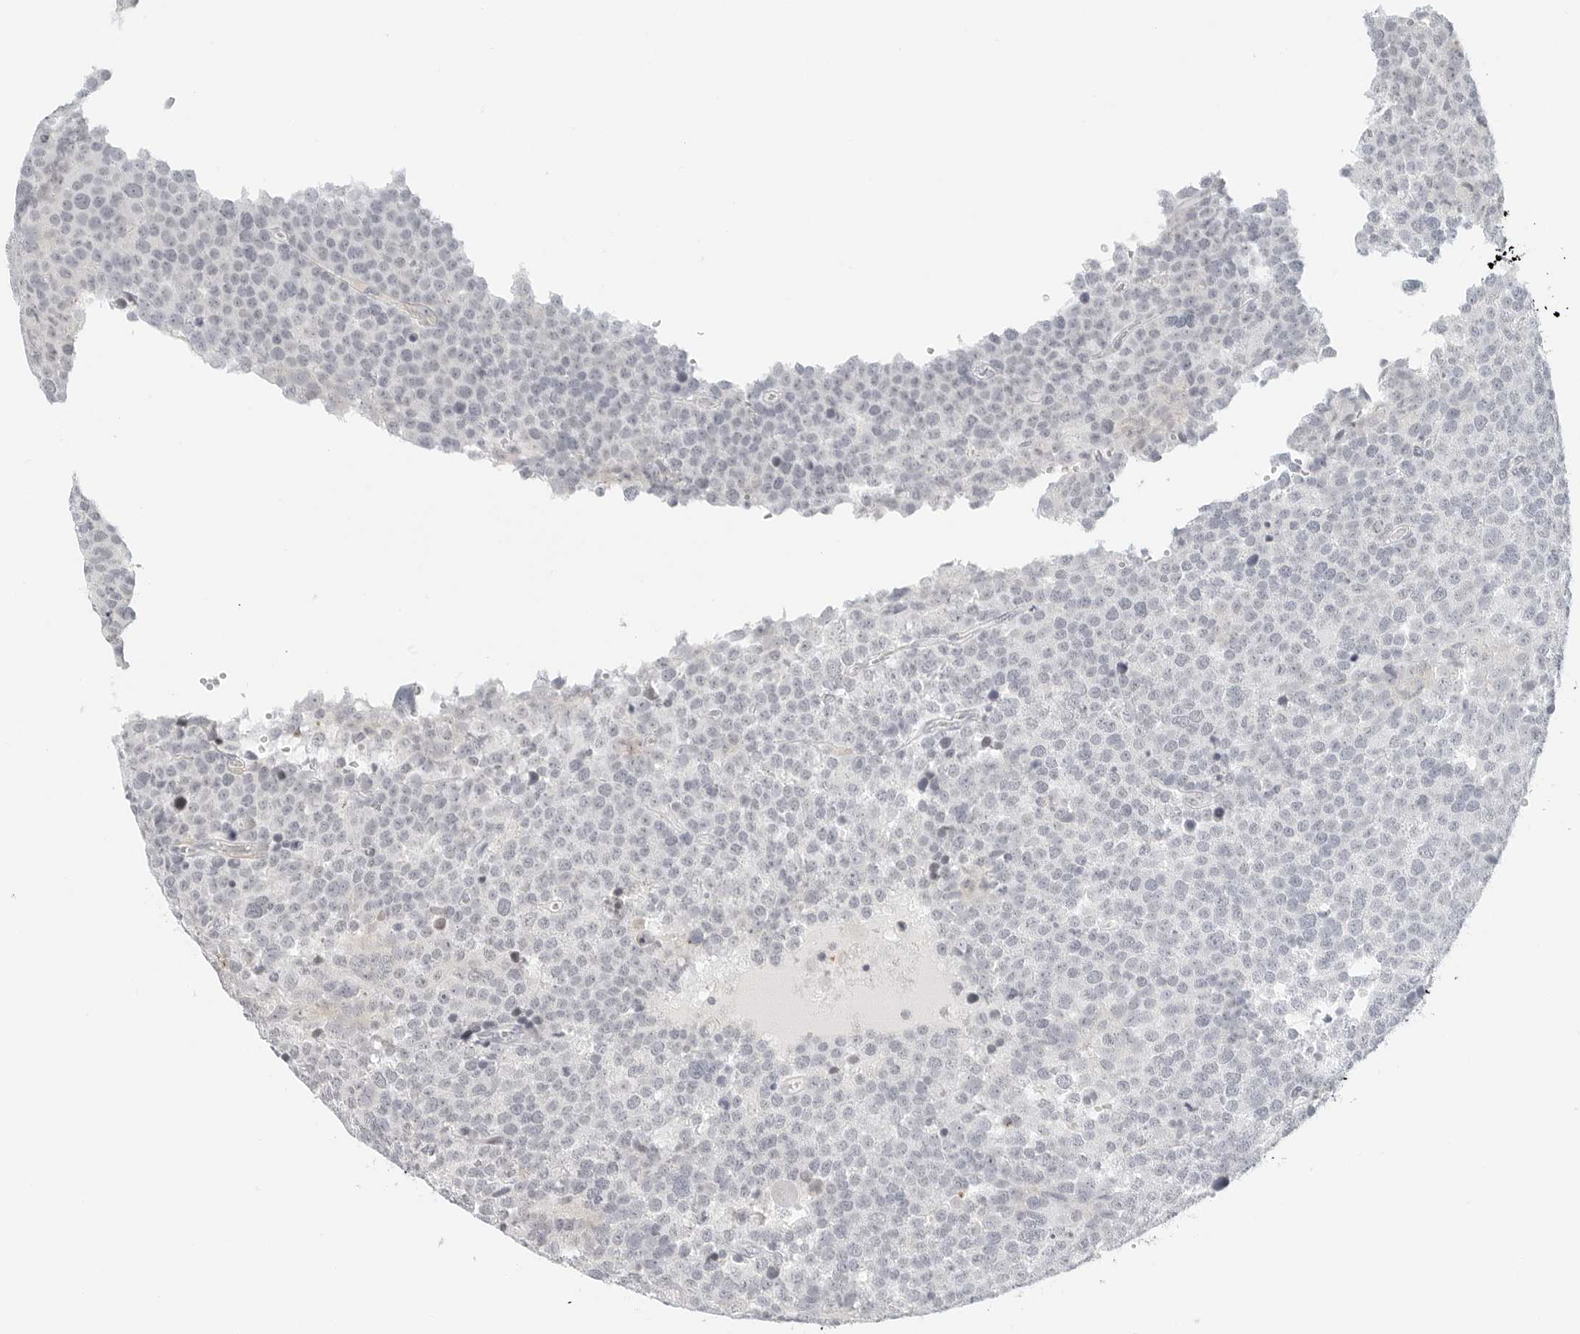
{"staining": {"intensity": "negative", "quantity": "none", "location": "none"}, "tissue": "testis cancer", "cell_type": "Tumor cells", "image_type": "cancer", "snomed": [{"axis": "morphology", "description": "Seminoma, NOS"}, {"axis": "topography", "description": "Testis"}], "caption": "High magnification brightfield microscopy of testis cancer stained with DAB (brown) and counterstained with hematoxylin (blue): tumor cells show no significant expression.", "gene": "PARP10", "patient": {"sex": "male", "age": 71}}